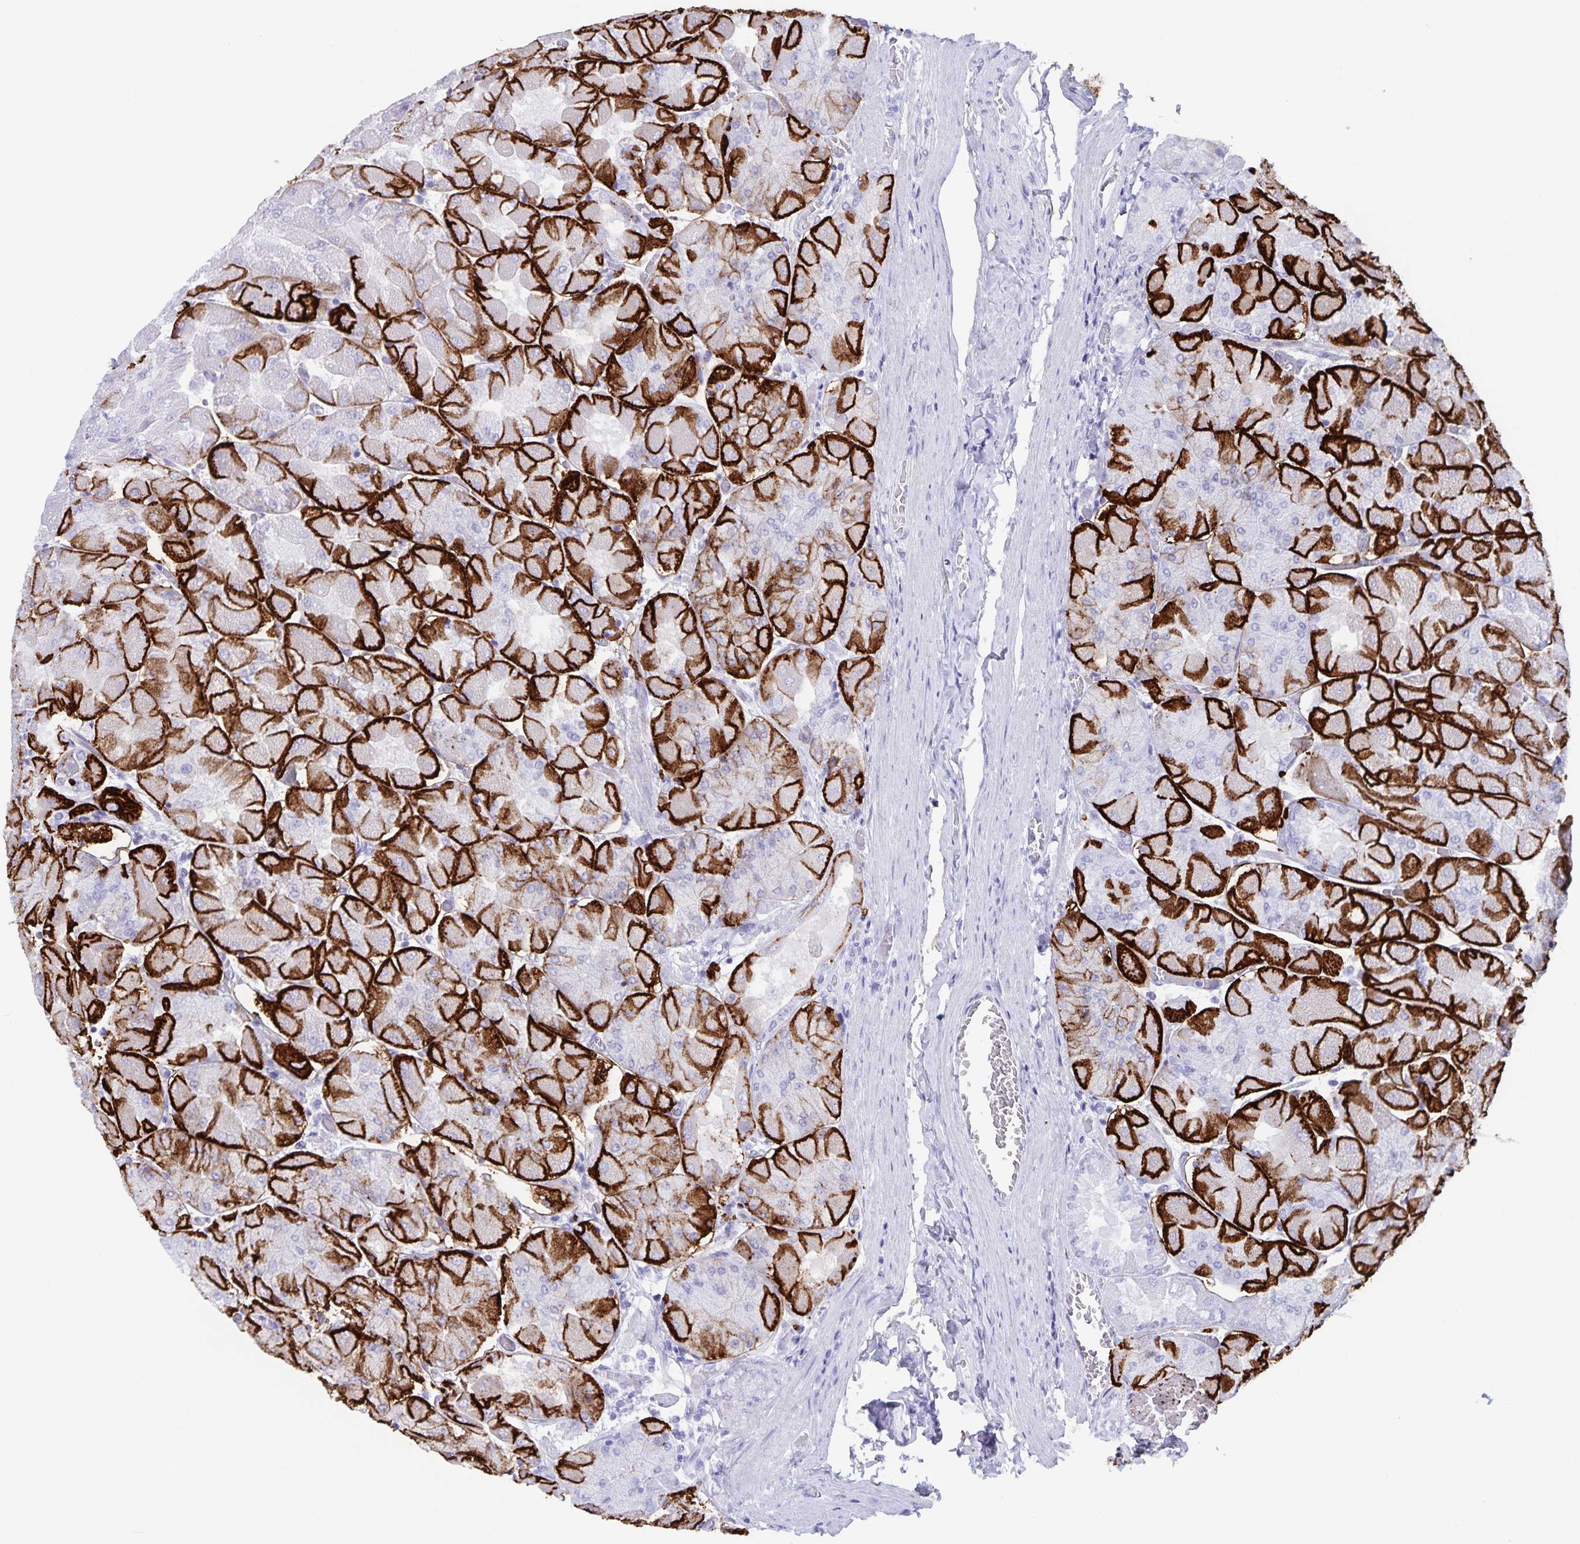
{"staining": {"intensity": "strong", "quantity": "25%-75%", "location": "cytoplasmic/membranous"}, "tissue": "stomach", "cell_type": "Glandular cells", "image_type": "normal", "snomed": [{"axis": "morphology", "description": "Normal tissue, NOS"}, {"axis": "topography", "description": "Stomach"}], "caption": "Immunohistochemistry (IHC) staining of normal stomach, which reveals high levels of strong cytoplasmic/membranous positivity in approximately 25%-75% of glandular cells indicating strong cytoplasmic/membranous protein positivity. The staining was performed using DAB (brown) for protein detection and nuclei were counterstained in hematoxylin (blue).", "gene": "AQP4", "patient": {"sex": "female", "age": 61}}